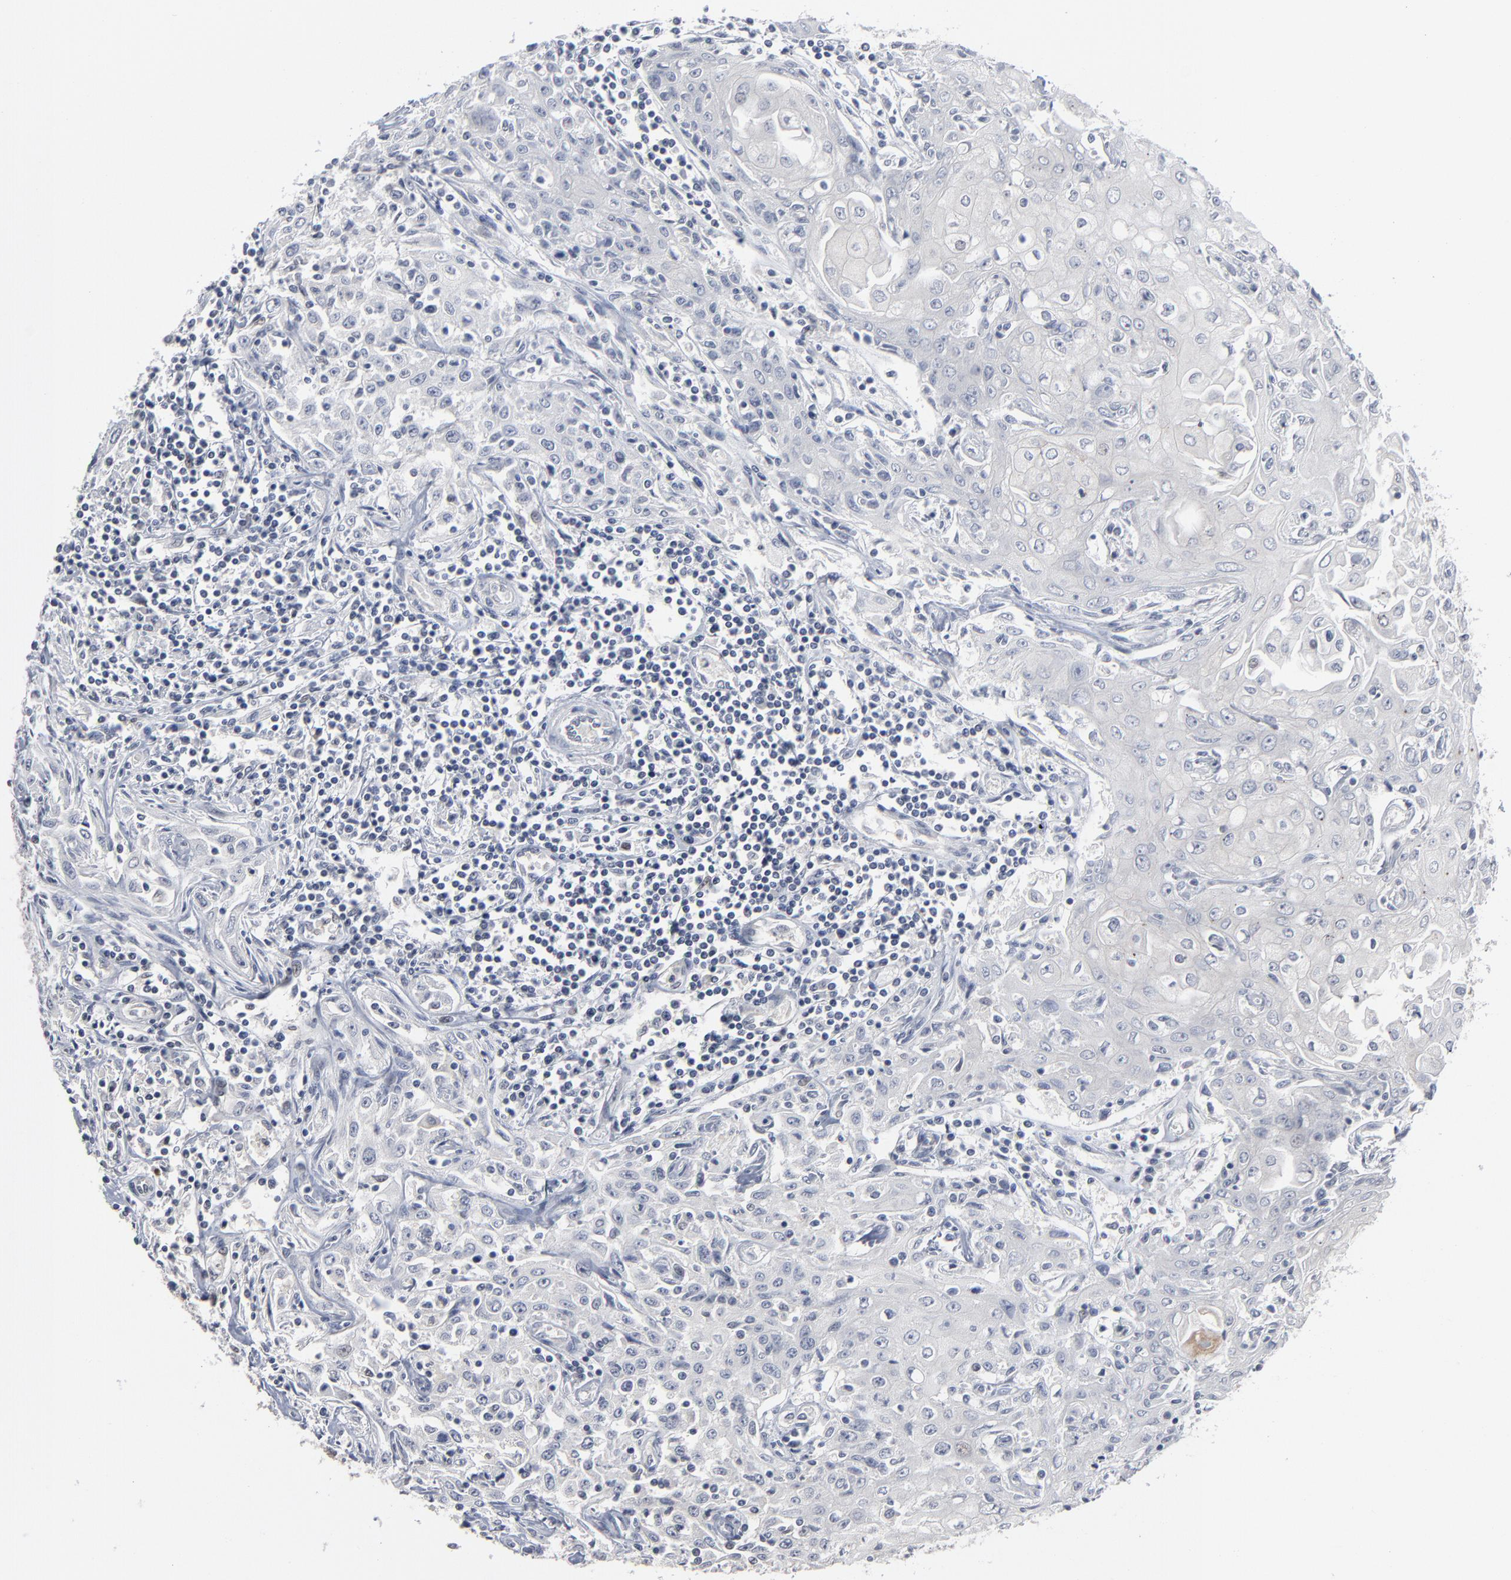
{"staining": {"intensity": "negative", "quantity": "none", "location": "none"}, "tissue": "head and neck cancer", "cell_type": "Tumor cells", "image_type": "cancer", "snomed": [{"axis": "morphology", "description": "Squamous cell carcinoma, NOS"}, {"axis": "topography", "description": "Oral tissue"}, {"axis": "topography", "description": "Head-Neck"}], "caption": "Tumor cells show no significant protein positivity in head and neck cancer.", "gene": "FOXN2", "patient": {"sex": "female", "age": 76}}